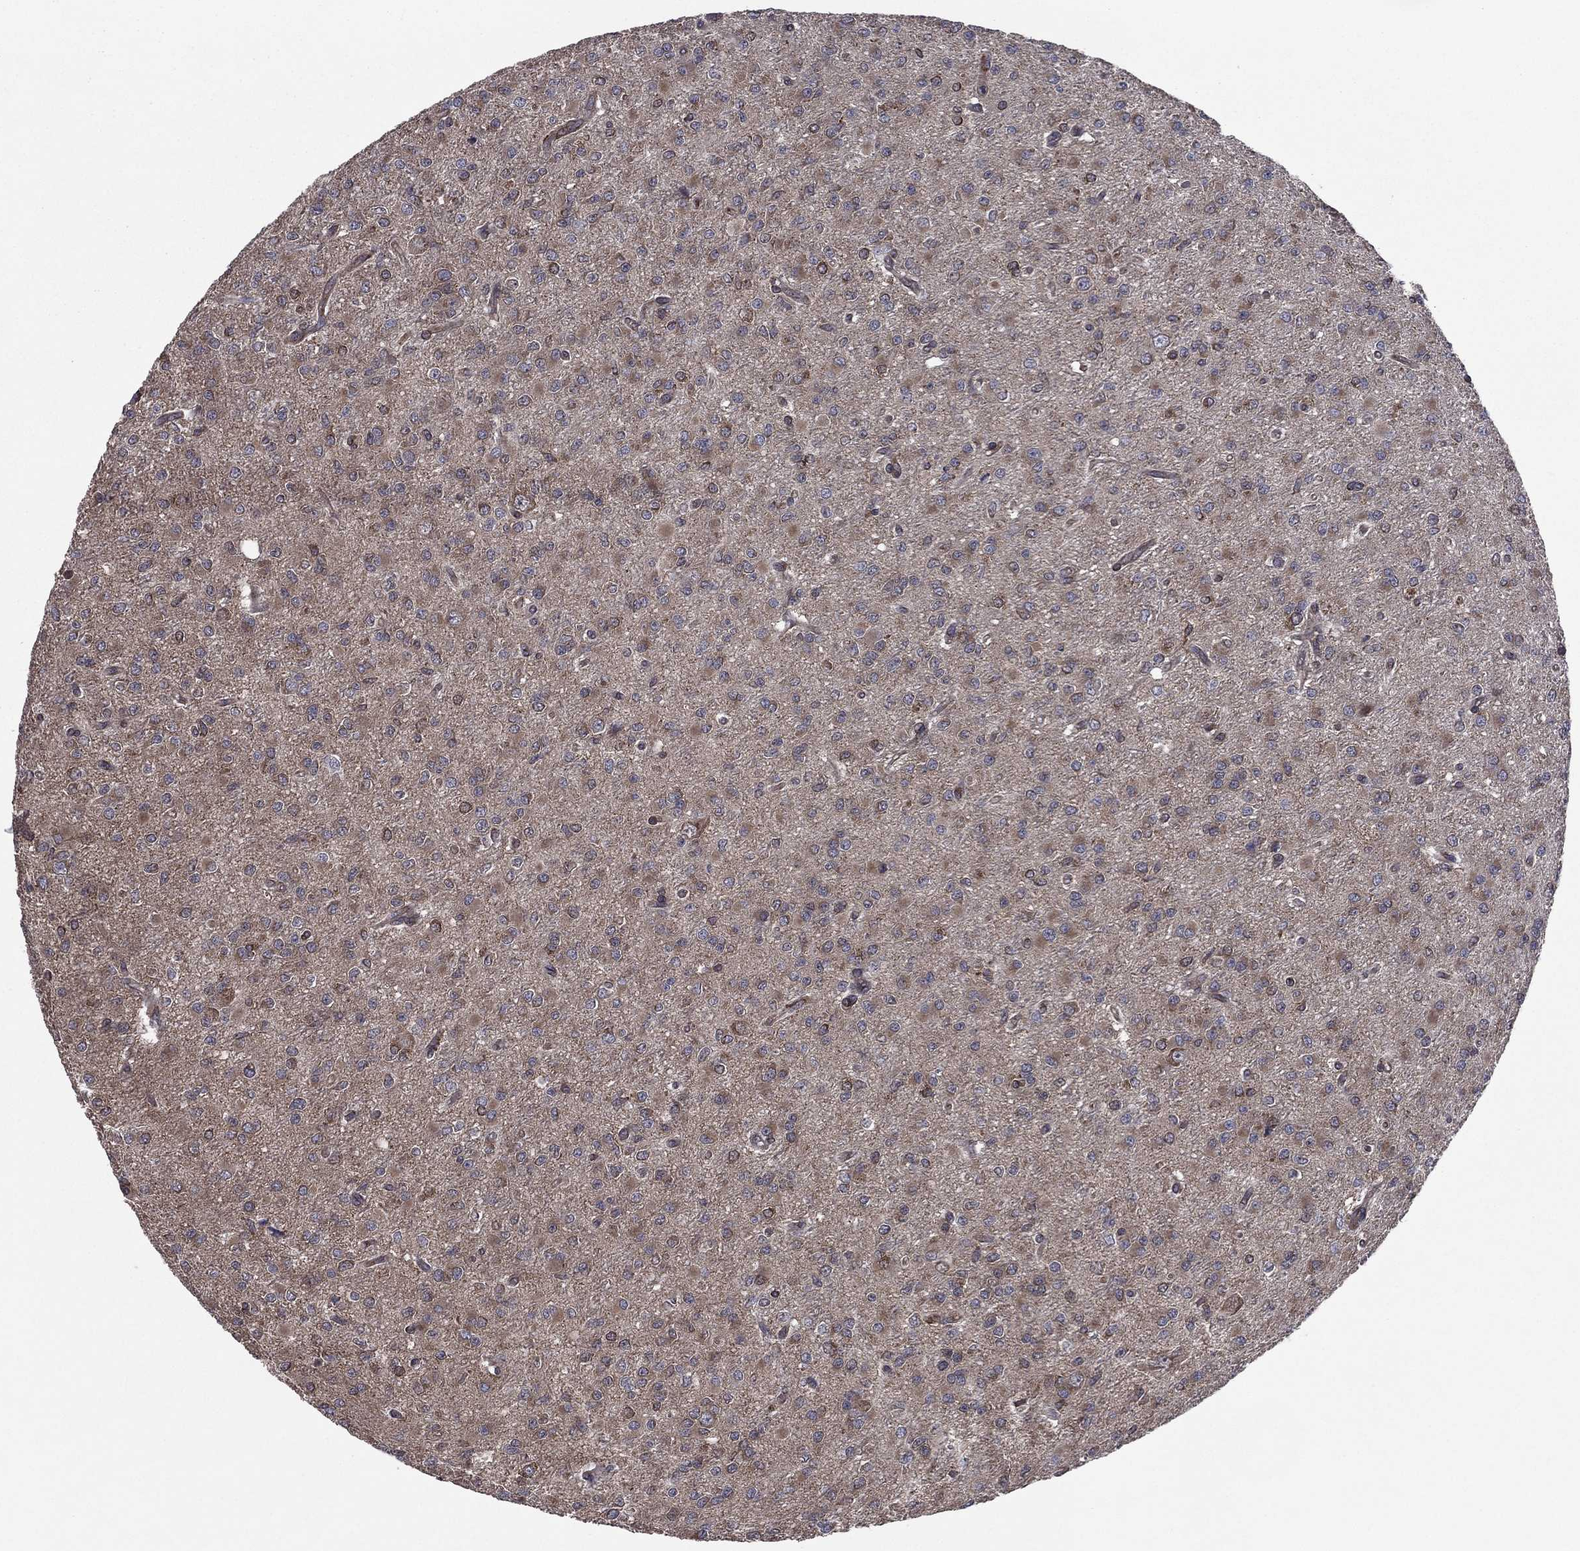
{"staining": {"intensity": "weak", "quantity": "25%-75%", "location": "cytoplasmic/membranous"}, "tissue": "glioma", "cell_type": "Tumor cells", "image_type": "cancer", "snomed": [{"axis": "morphology", "description": "Glioma, malignant, Low grade"}, {"axis": "topography", "description": "Brain"}], "caption": "Human low-grade glioma (malignant) stained with a brown dye demonstrates weak cytoplasmic/membranous positive positivity in about 25%-75% of tumor cells.", "gene": "C2orf76", "patient": {"sex": "male", "age": 27}}